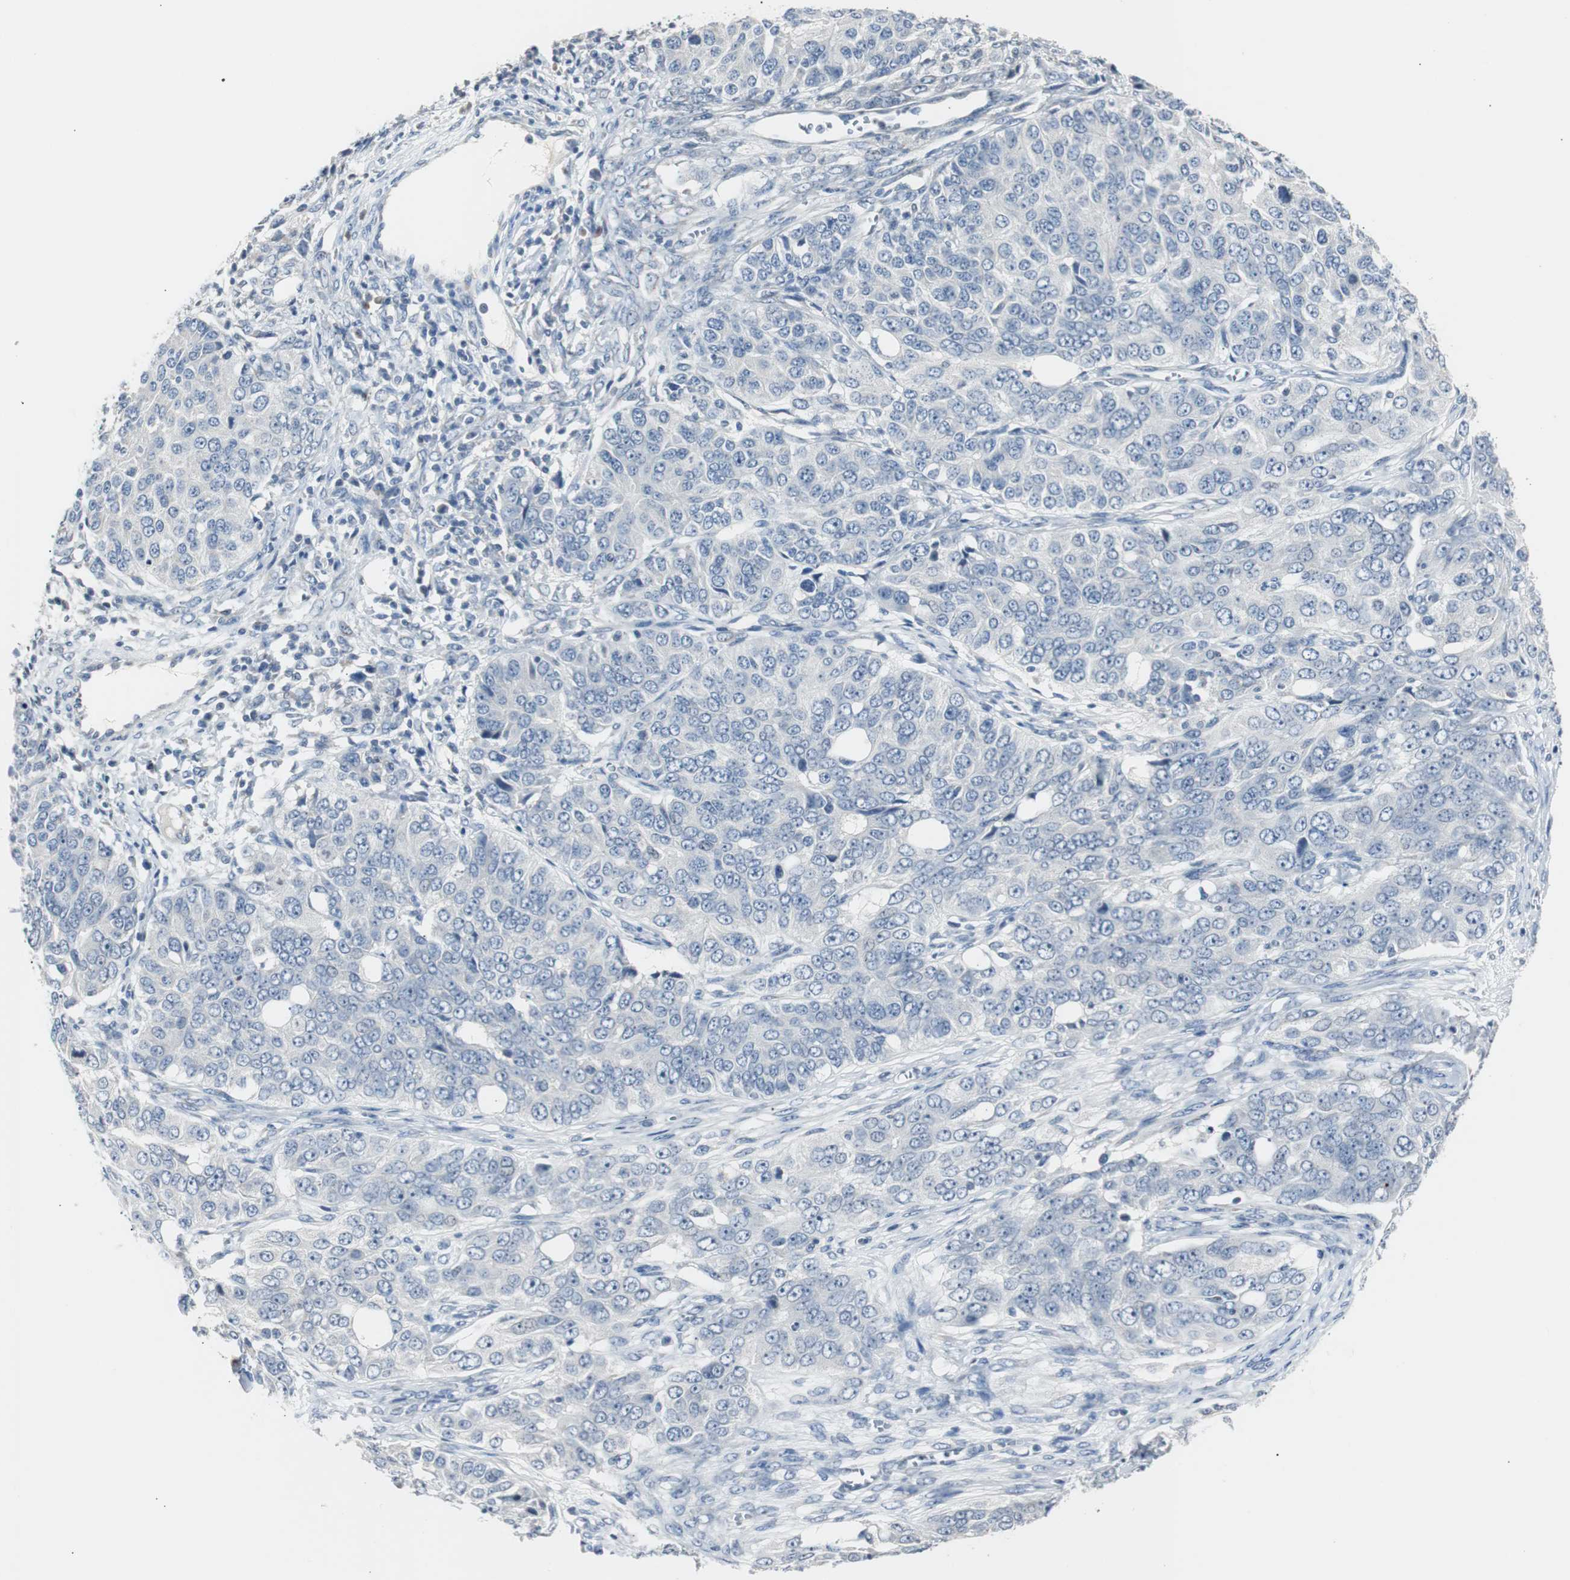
{"staining": {"intensity": "negative", "quantity": "none", "location": "none"}, "tissue": "ovarian cancer", "cell_type": "Tumor cells", "image_type": "cancer", "snomed": [{"axis": "morphology", "description": "Carcinoma, endometroid"}, {"axis": "topography", "description": "Ovary"}], "caption": "Immunohistochemistry (IHC) image of neoplastic tissue: human ovarian cancer stained with DAB demonstrates no significant protein expression in tumor cells. The staining was performed using DAB (3,3'-diaminobenzidine) to visualize the protein expression in brown, while the nuclei were stained in blue with hematoxylin (Magnification: 20x).", "gene": "SOX30", "patient": {"sex": "female", "age": 51}}